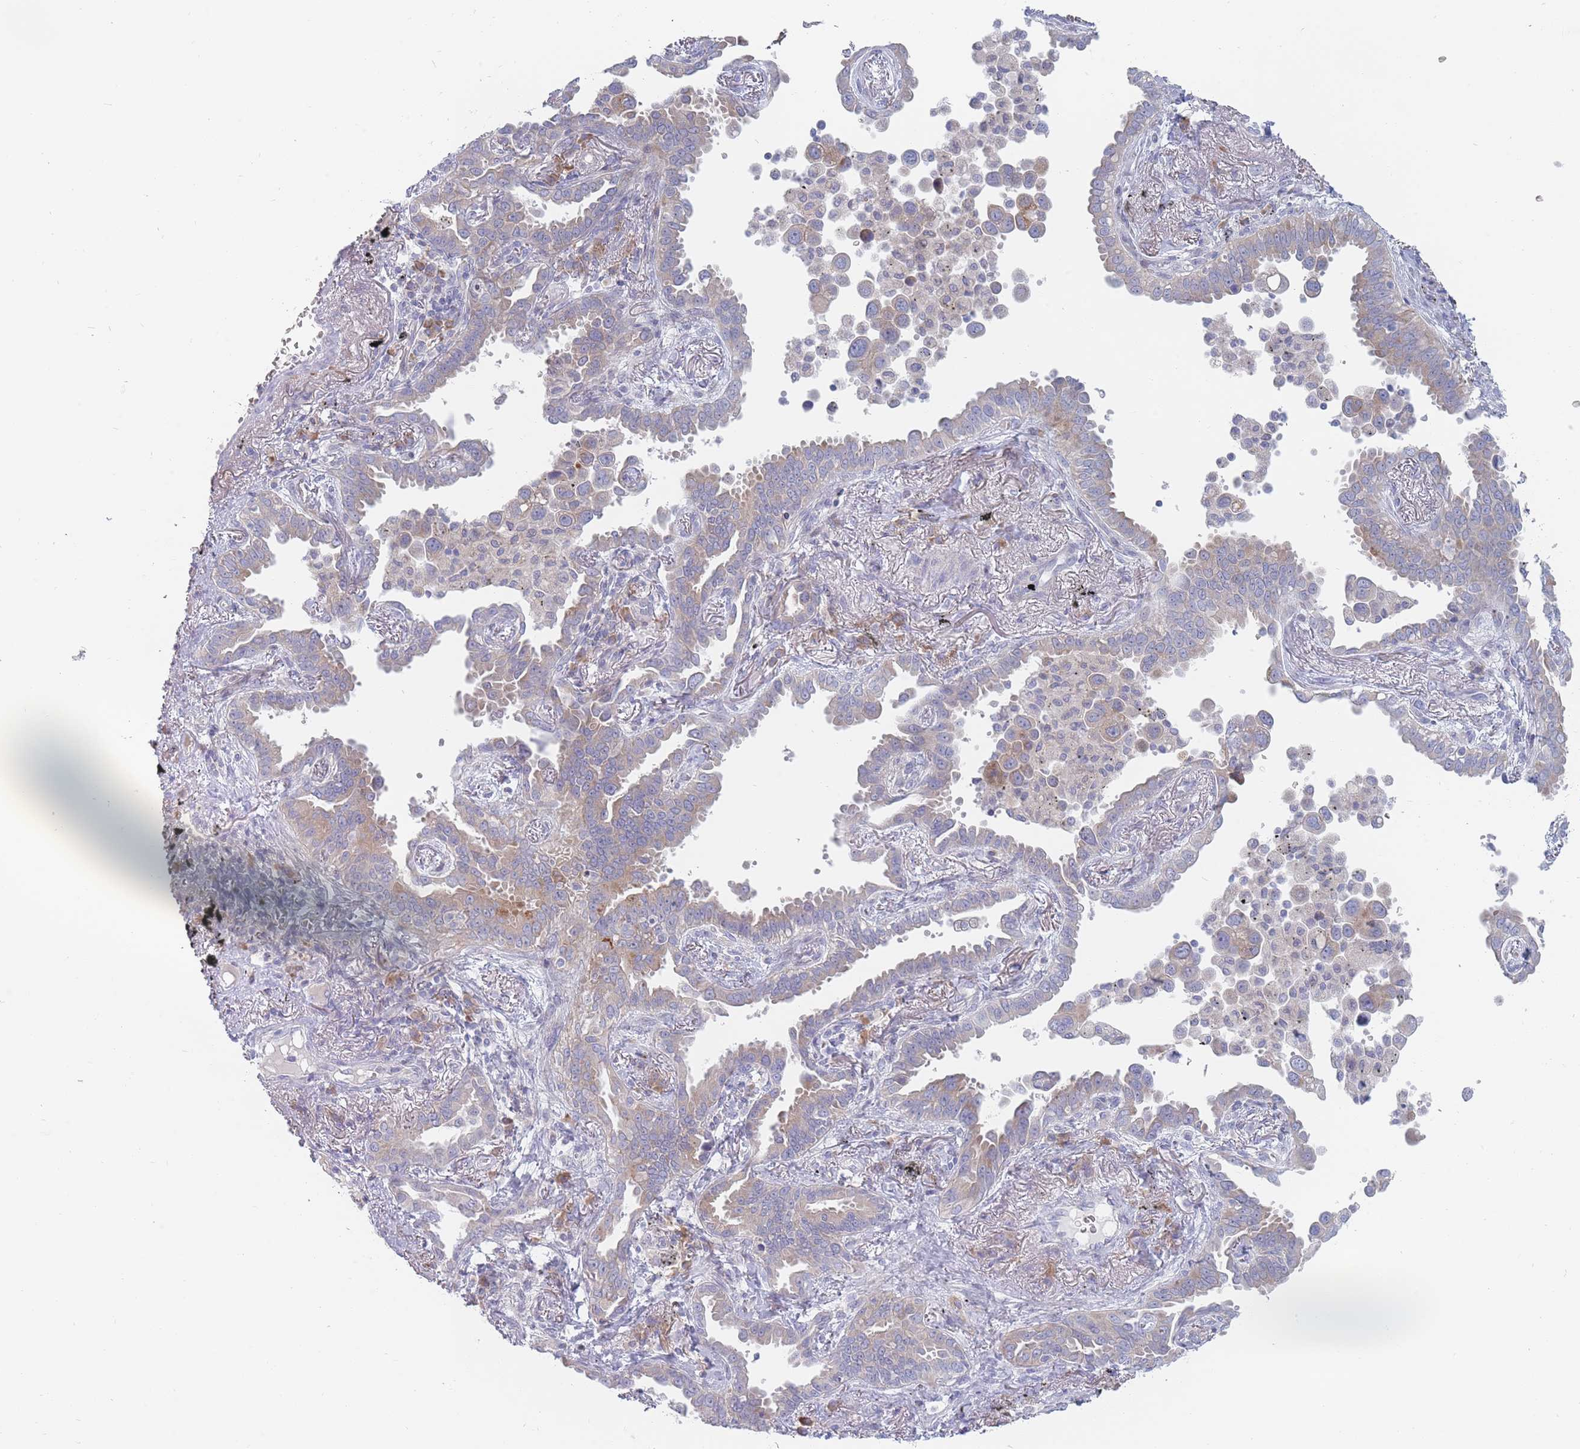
{"staining": {"intensity": "weak", "quantity": "<25%", "location": "cytoplasmic/membranous"}, "tissue": "lung cancer", "cell_type": "Tumor cells", "image_type": "cancer", "snomed": [{"axis": "morphology", "description": "Adenocarcinoma, NOS"}, {"axis": "topography", "description": "Lung"}], "caption": "There is no significant expression in tumor cells of lung cancer.", "gene": "SPATS1", "patient": {"sex": "male", "age": 67}}